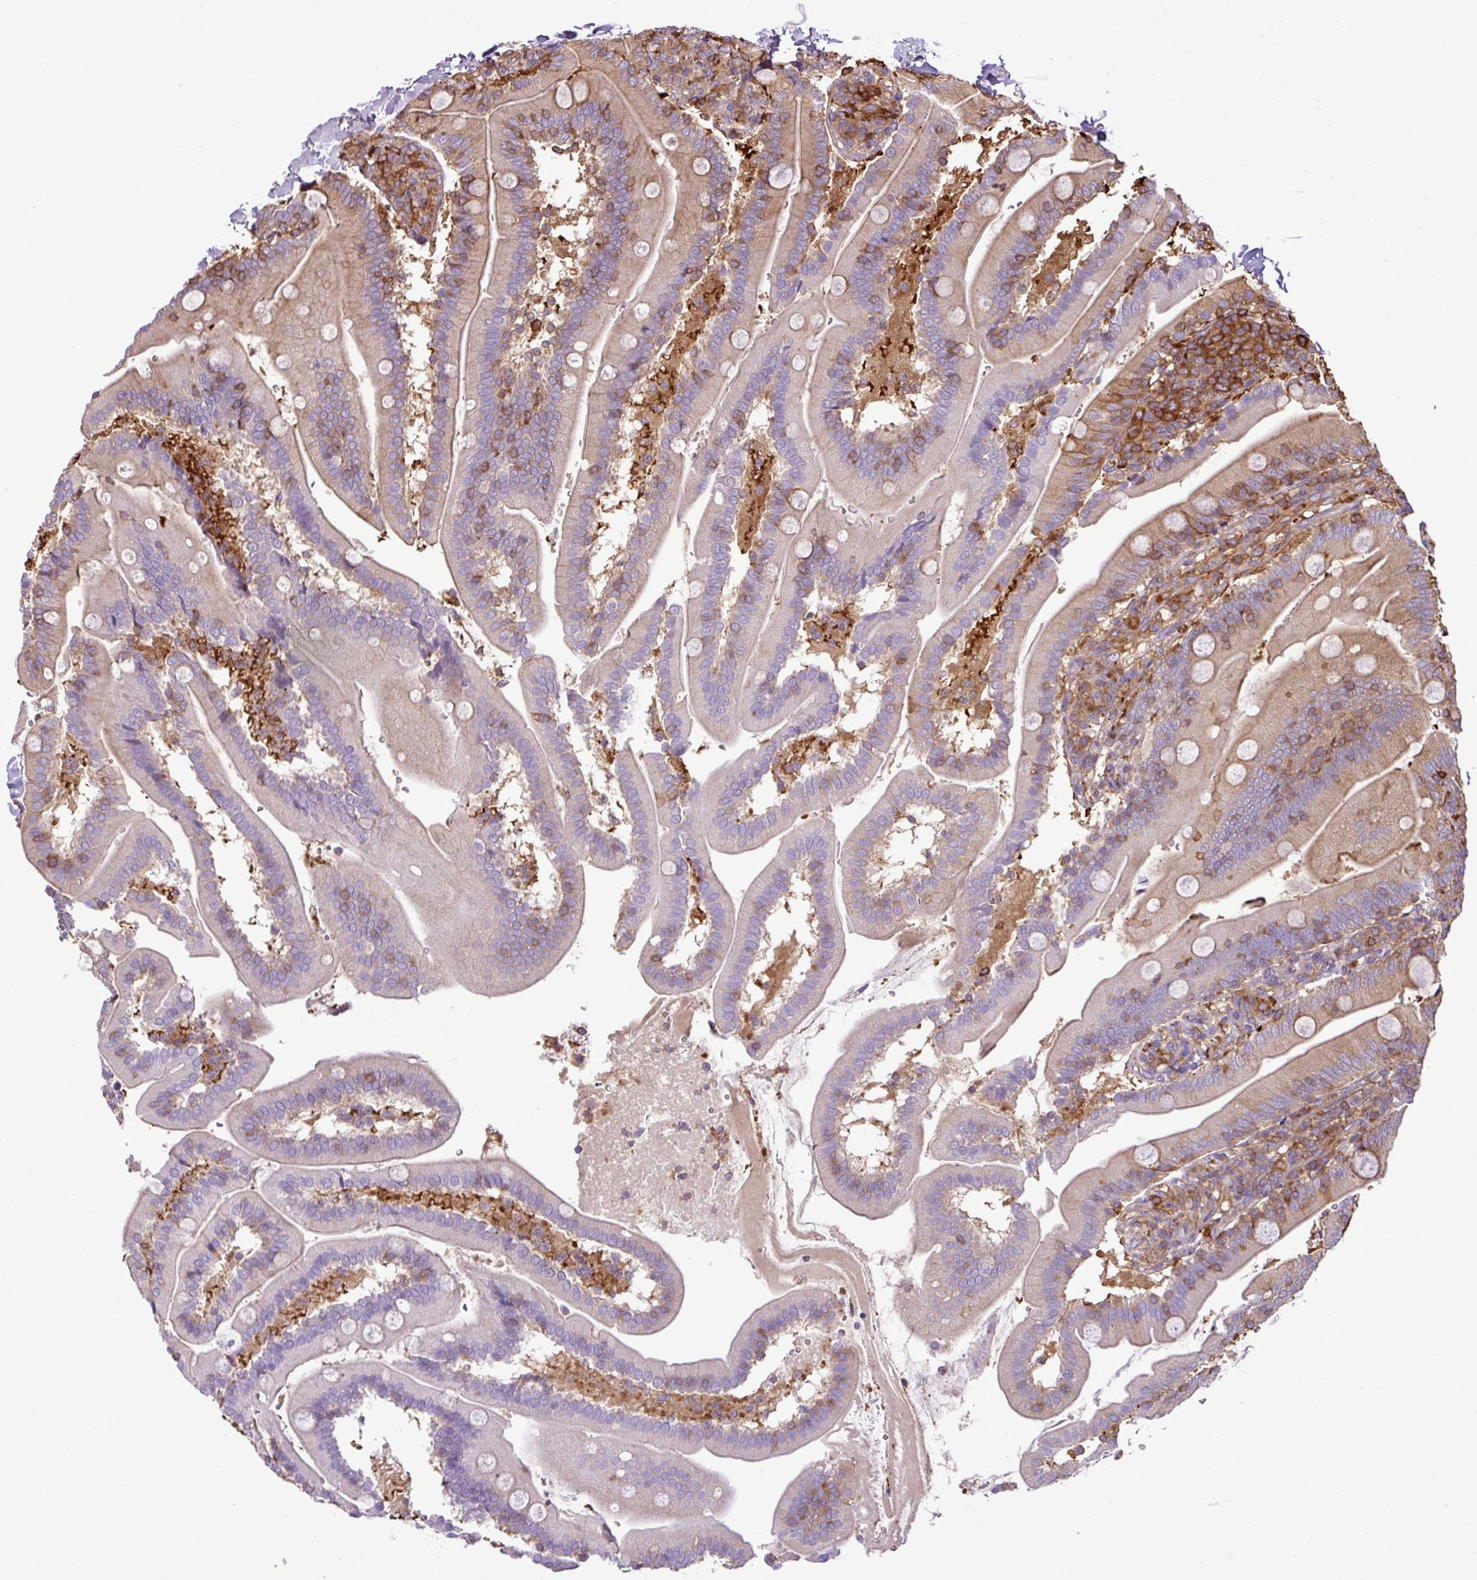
{"staining": {"intensity": "moderate", "quantity": "<25%", "location": "cytoplasmic/membranous"}, "tissue": "duodenum", "cell_type": "Glandular cells", "image_type": "normal", "snomed": [{"axis": "morphology", "description": "Normal tissue, NOS"}, {"axis": "topography", "description": "Duodenum"}], "caption": "Protein expression analysis of unremarkable duodenum shows moderate cytoplasmic/membranous positivity in about <25% of glandular cells. (DAB (3,3'-diaminobenzidine) = brown stain, brightfield microscopy at high magnification).", "gene": "PGAP6", "patient": {"sex": "female", "age": 67}}